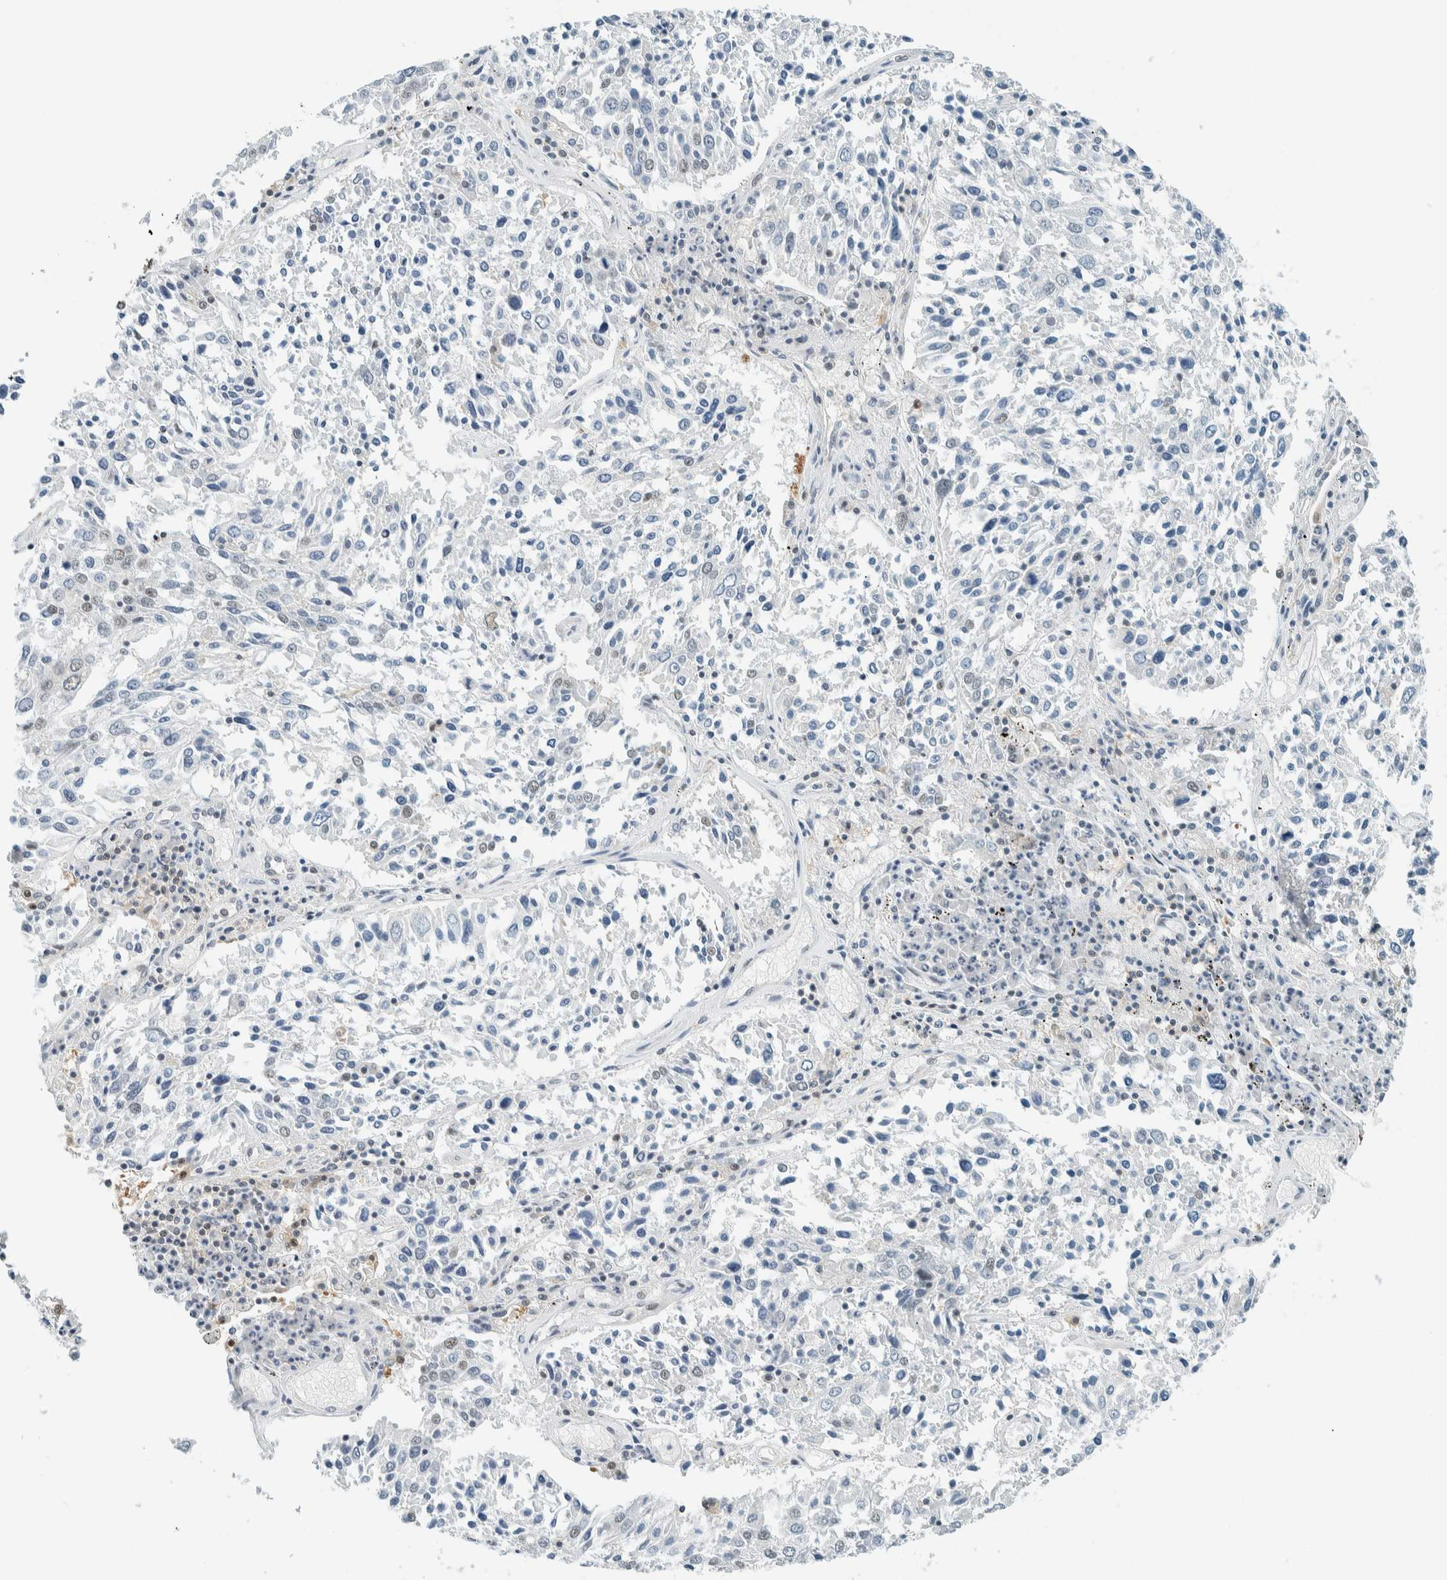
{"staining": {"intensity": "negative", "quantity": "none", "location": "none"}, "tissue": "lung cancer", "cell_type": "Tumor cells", "image_type": "cancer", "snomed": [{"axis": "morphology", "description": "Squamous cell carcinoma, NOS"}, {"axis": "topography", "description": "Lung"}], "caption": "DAB immunohistochemical staining of human squamous cell carcinoma (lung) demonstrates no significant positivity in tumor cells.", "gene": "CYSRT1", "patient": {"sex": "male", "age": 65}}